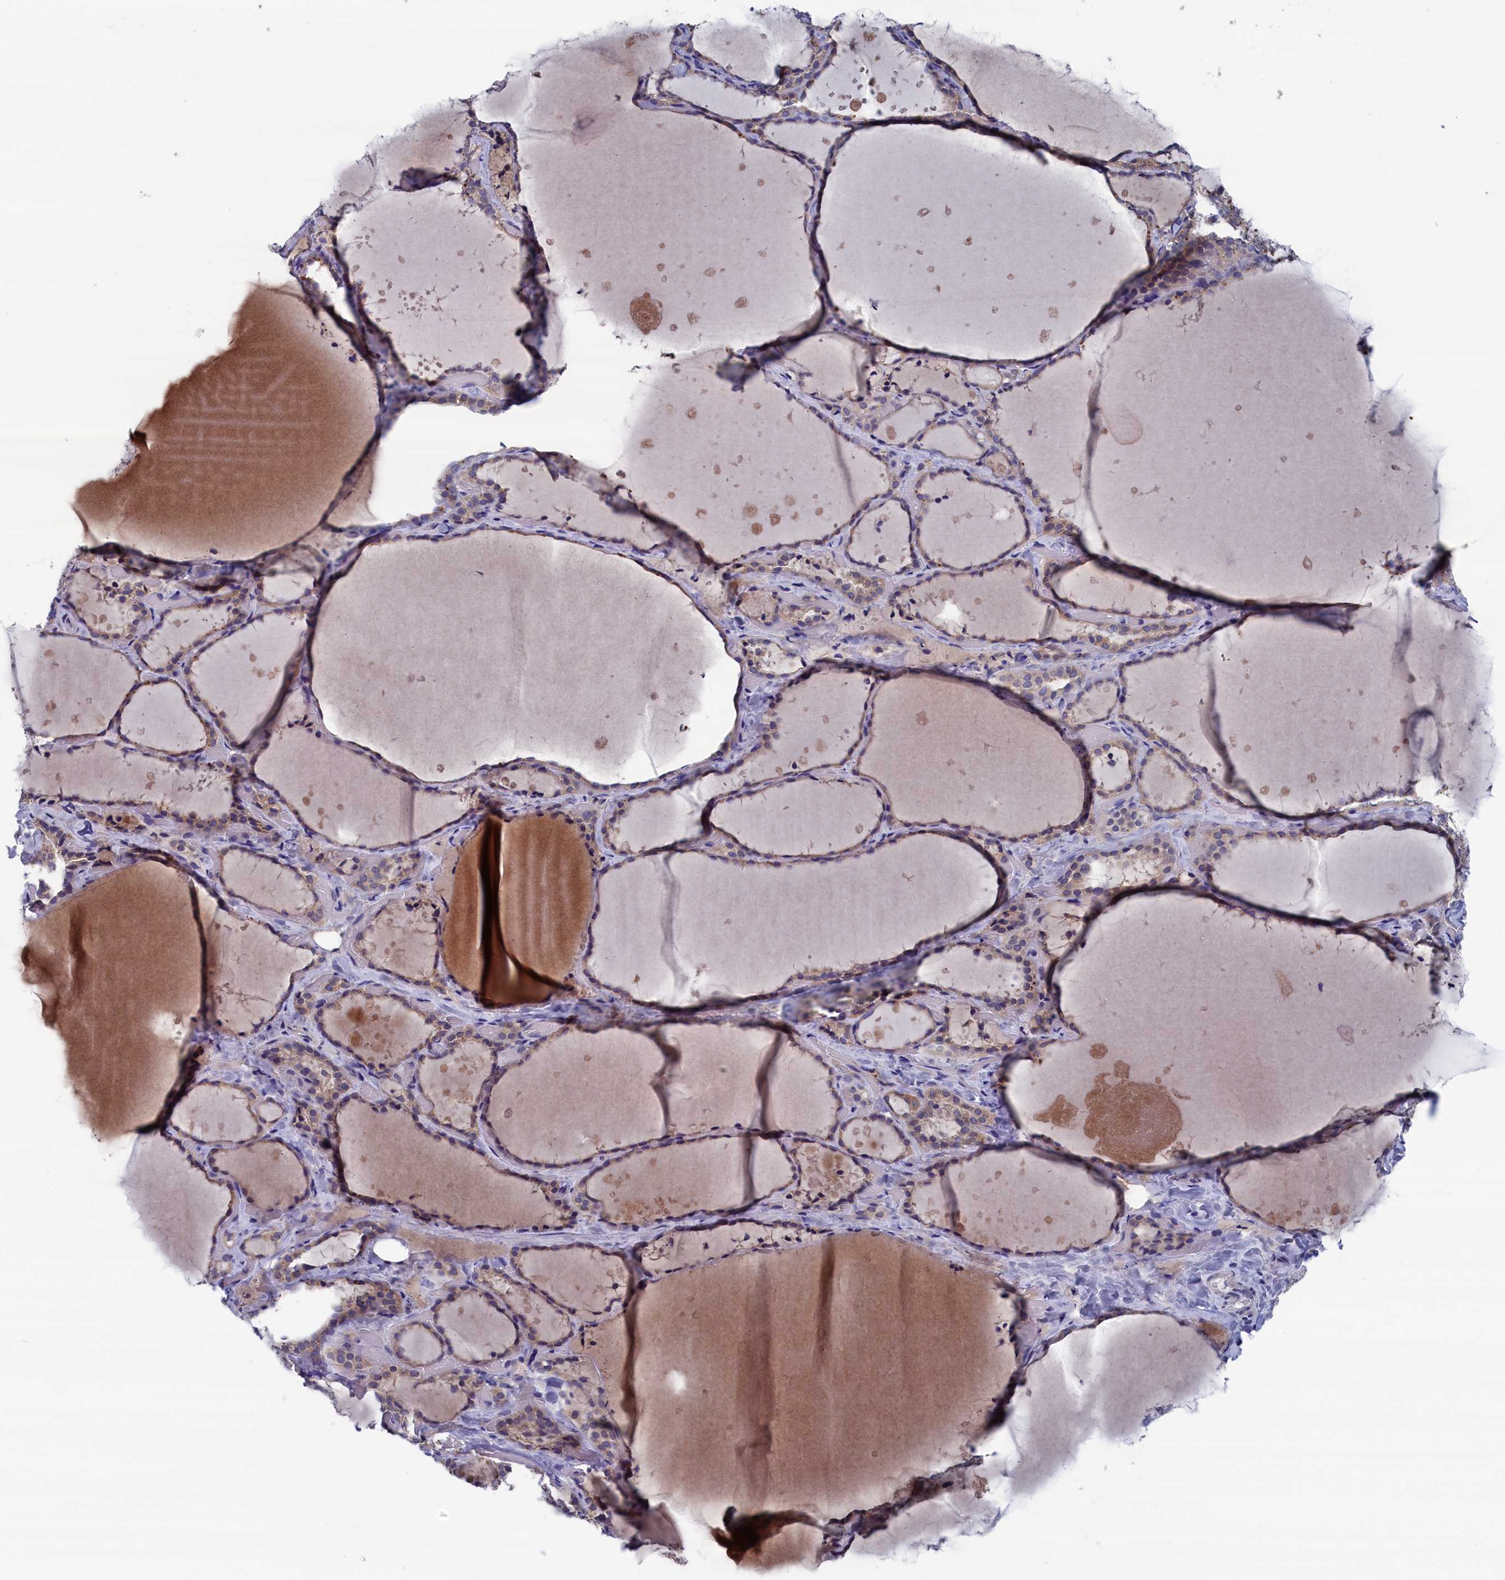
{"staining": {"intensity": "weak", "quantity": ">75%", "location": "cytoplasmic/membranous"}, "tissue": "thyroid gland", "cell_type": "Glandular cells", "image_type": "normal", "snomed": [{"axis": "morphology", "description": "Normal tissue, NOS"}, {"axis": "topography", "description": "Thyroid gland"}], "caption": "A micrograph of thyroid gland stained for a protein displays weak cytoplasmic/membranous brown staining in glandular cells.", "gene": "SPATA13", "patient": {"sex": "female", "age": 44}}